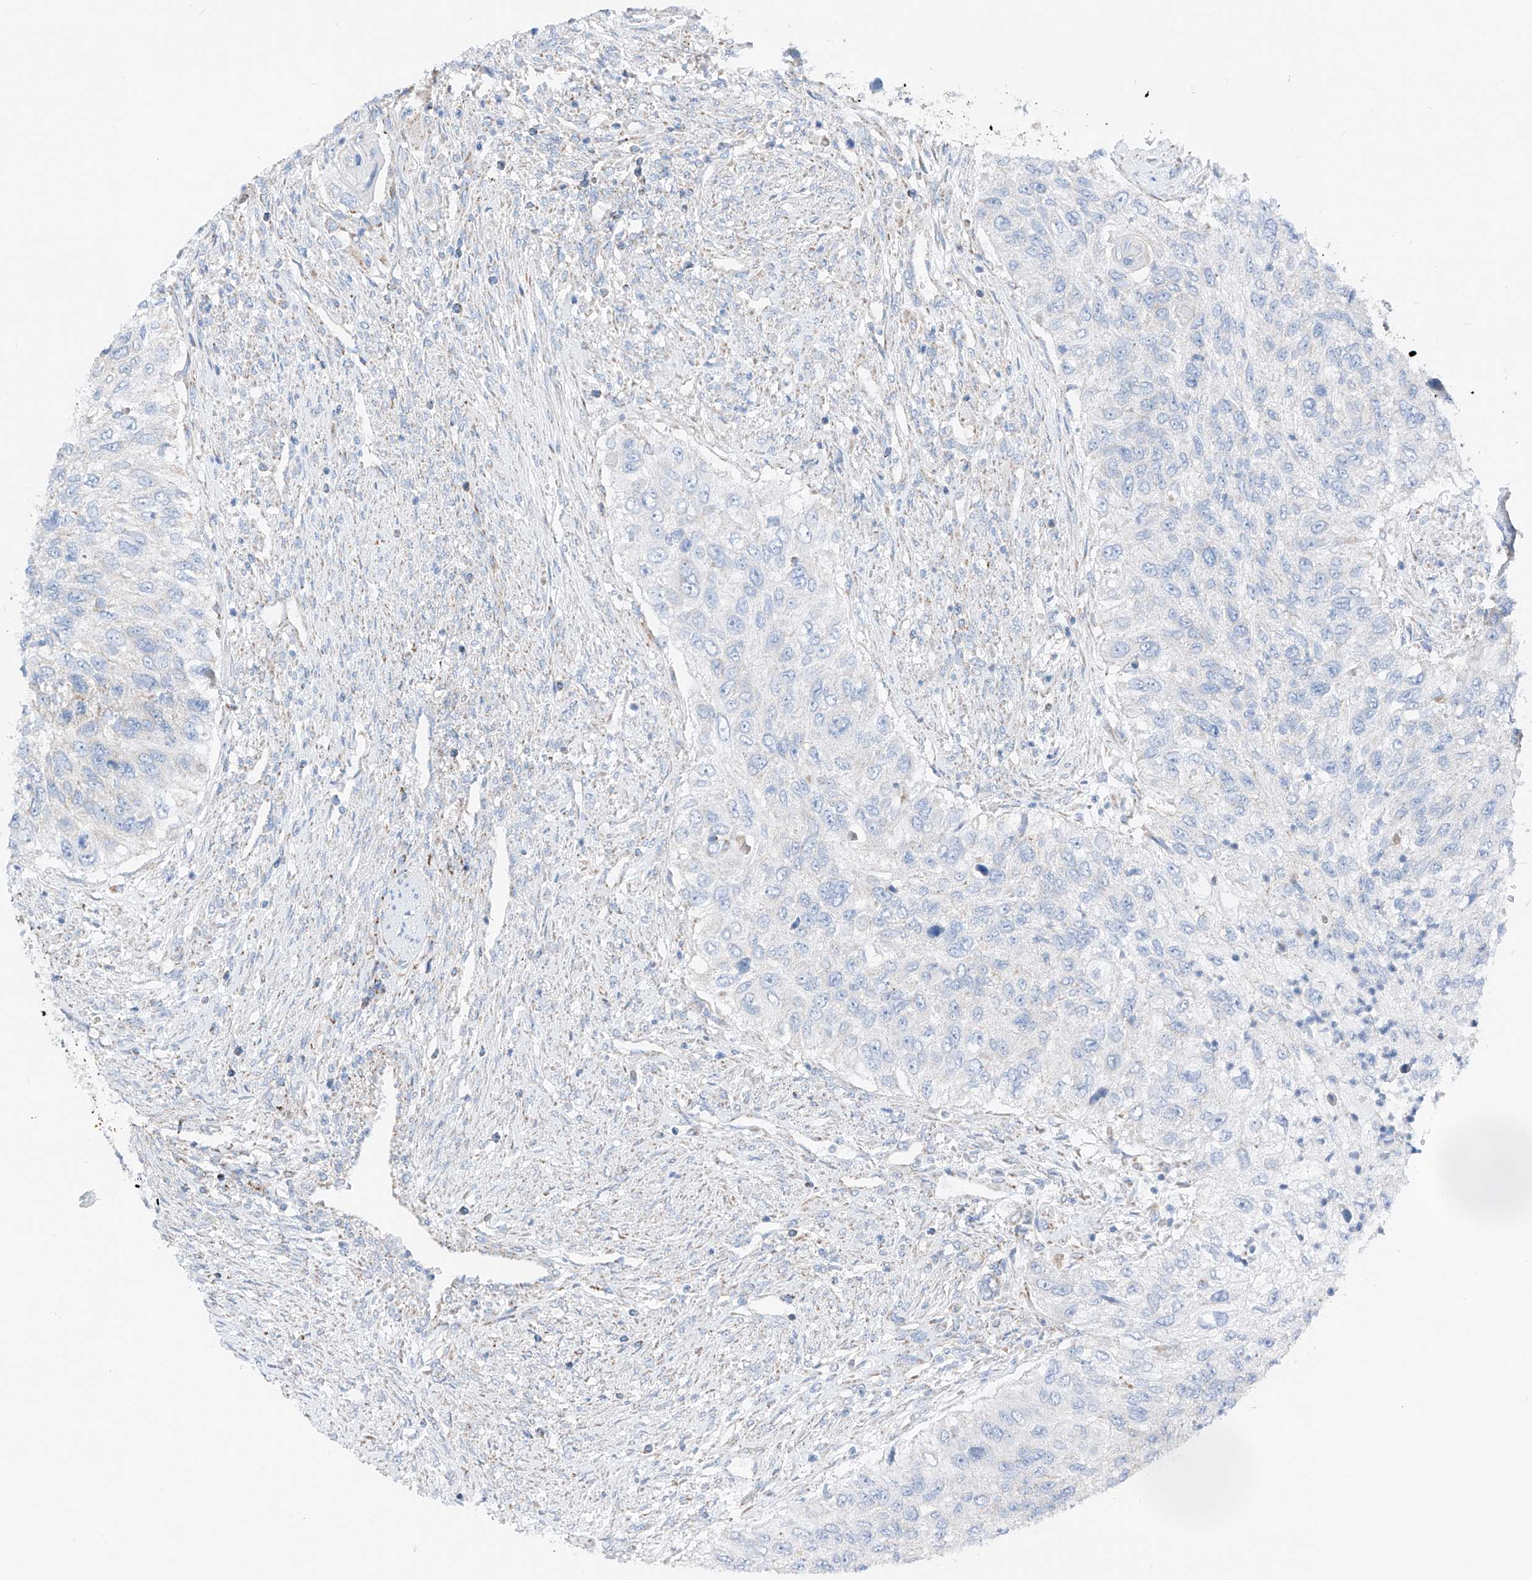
{"staining": {"intensity": "negative", "quantity": "none", "location": "none"}, "tissue": "urothelial cancer", "cell_type": "Tumor cells", "image_type": "cancer", "snomed": [{"axis": "morphology", "description": "Urothelial carcinoma, High grade"}, {"axis": "topography", "description": "Urinary bladder"}], "caption": "Immunohistochemistry (IHC) of human high-grade urothelial carcinoma demonstrates no staining in tumor cells.", "gene": "MRAP", "patient": {"sex": "female", "age": 60}}